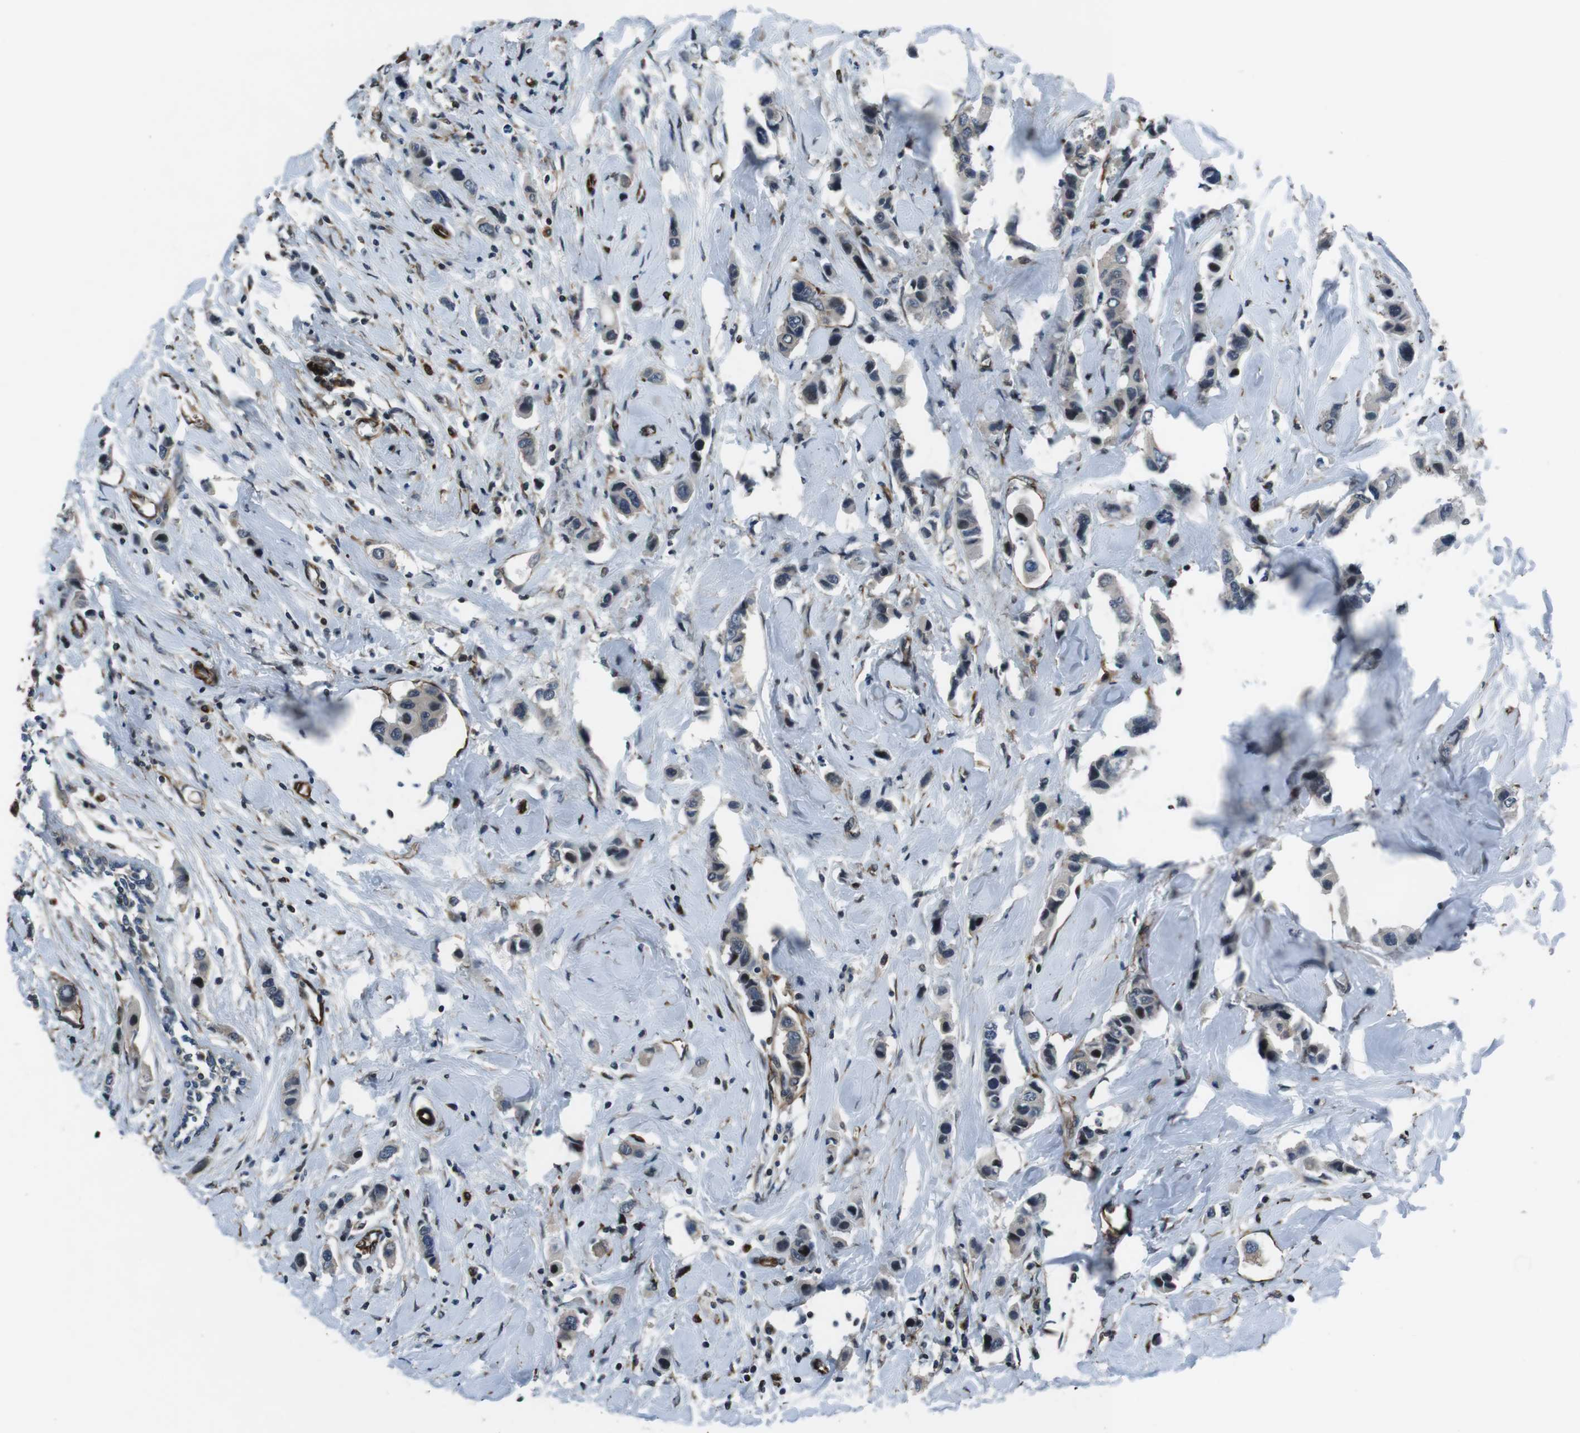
{"staining": {"intensity": "moderate", "quantity": "<25%", "location": "nuclear"}, "tissue": "breast cancer", "cell_type": "Tumor cells", "image_type": "cancer", "snomed": [{"axis": "morphology", "description": "Normal tissue, NOS"}, {"axis": "morphology", "description": "Duct carcinoma"}, {"axis": "topography", "description": "Breast"}], "caption": "A histopathology image of intraductal carcinoma (breast) stained for a protein exhibits moderate nuclear brown staining in tumor cells. (IHC, brightfield microscopy, high magnification).", "gene": "LRRC49", "patient": {"sex": "female", "age": 50}}